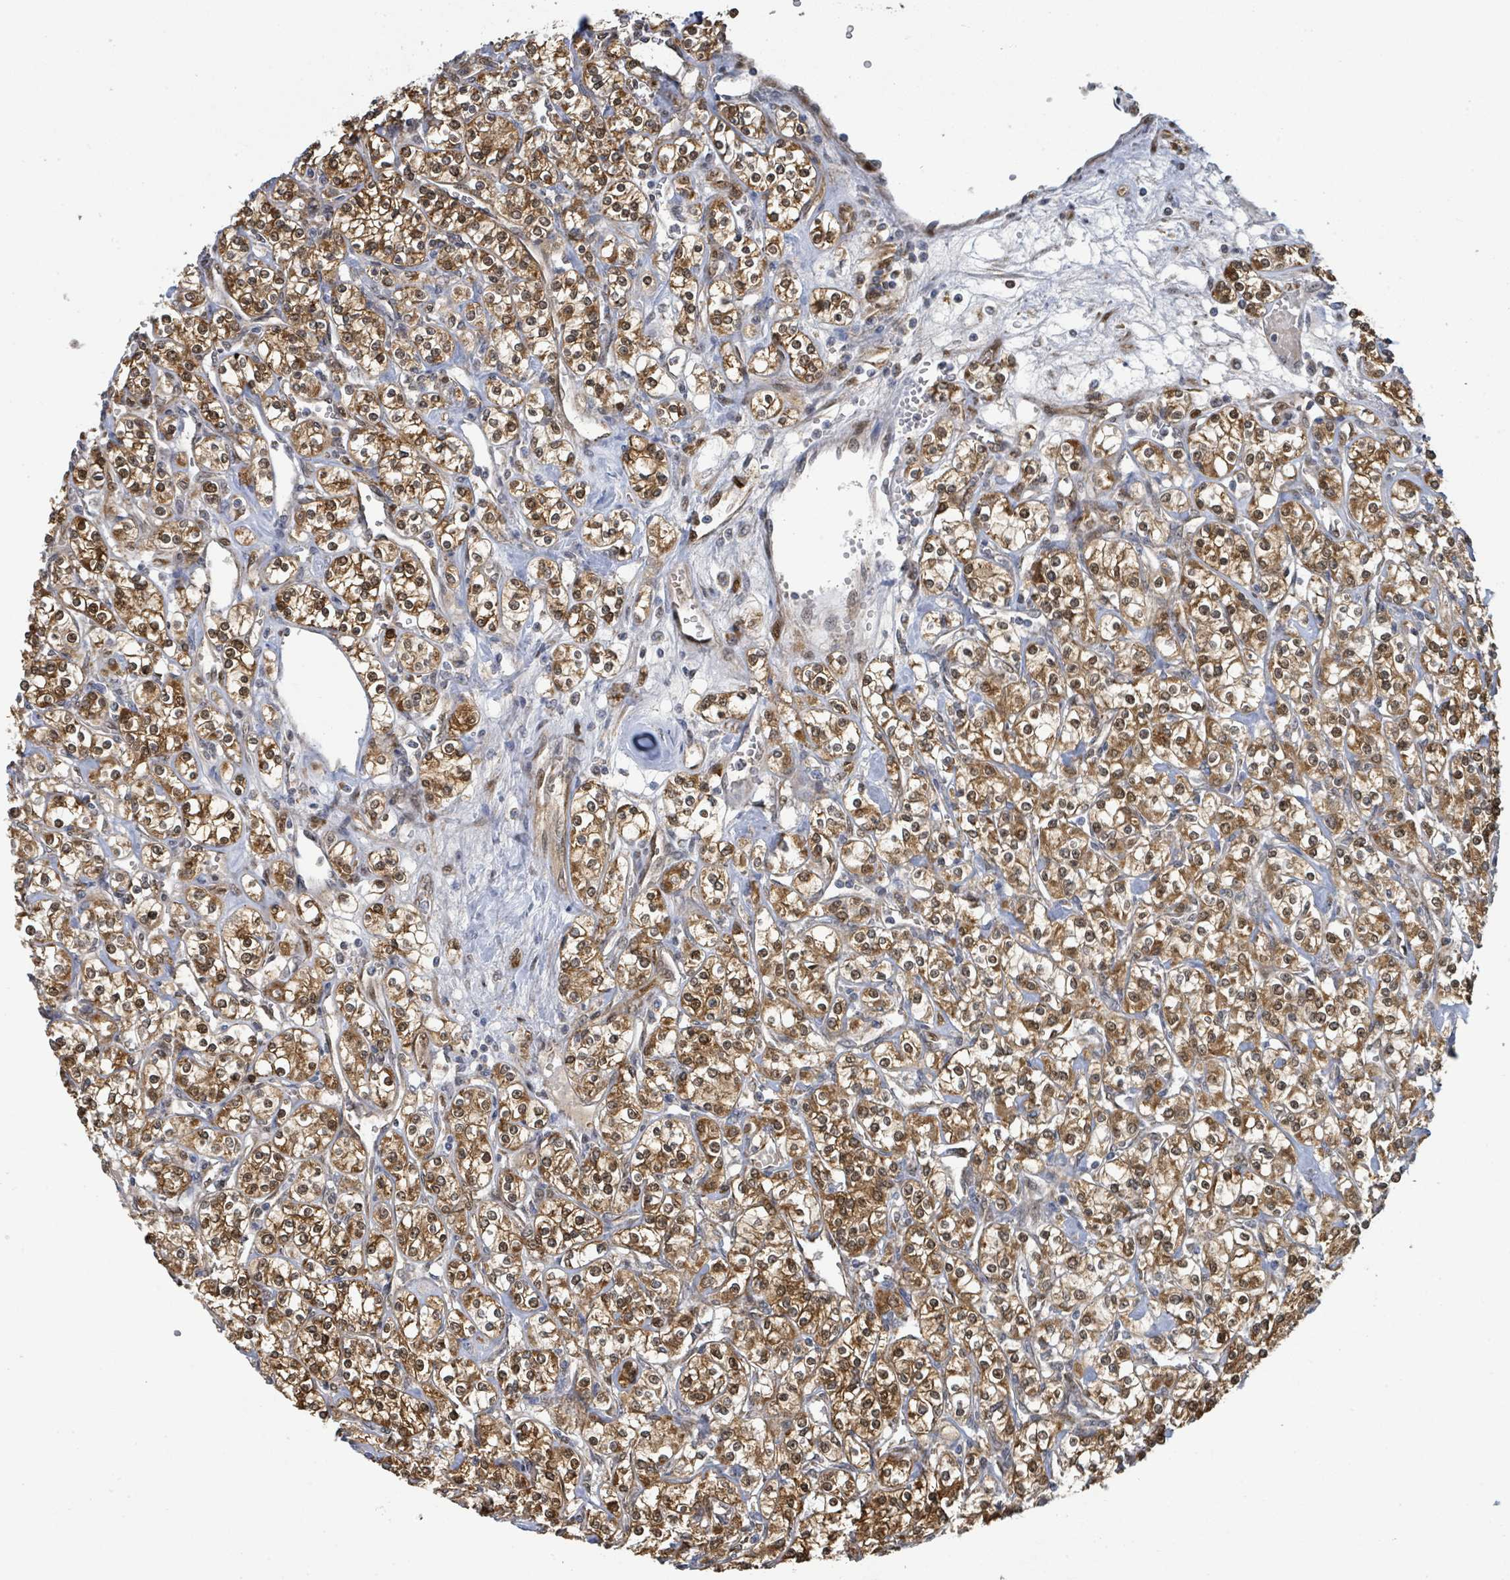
{"staining": {"intensity": "moderate", "quantity": ">75%", "location": "cytoplasmic/membranous,nuclear"}, "tissue": "renal cancer", "cell_type": "Tumor cells", "image_type": "cancer", "snomed": [{"axis": "morphology", "description": "Adenocarcinoma, NOS"}, {"axis": "topography", "description": "Kidney"}], "caption": "This is a micrograph of immunohistochemistry staining of renal adenocarcinoma, which shows moderate positivity in the cytoplasmic/membranous and nuclear of tumor cells.", "gene": "PSMB7", "patient": {"sex": "male", "age": 77}}